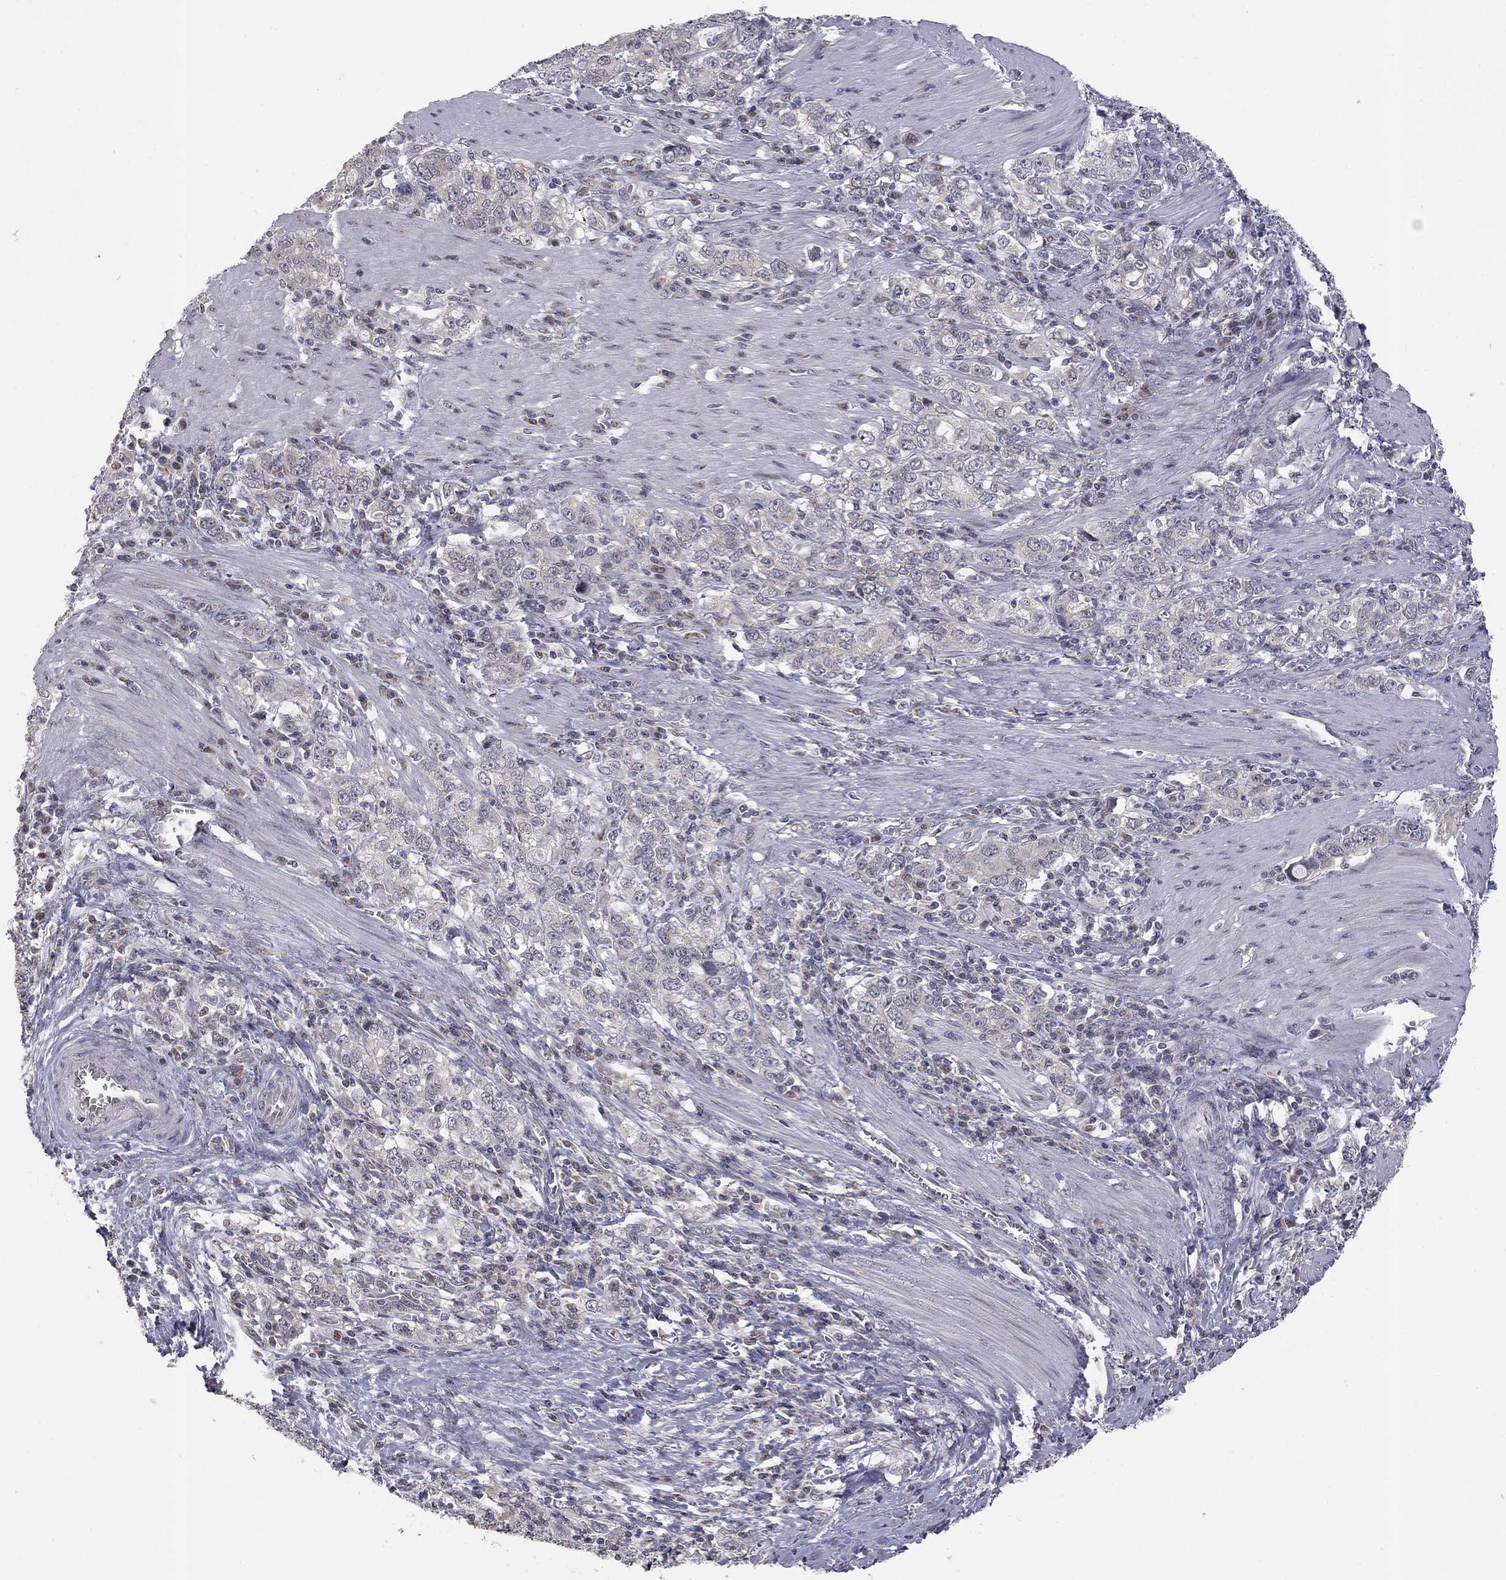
{"staining": {"intensity": "negative", "quantity": "none", "location": "none"}, "tissue": "stomach cancer", "cell_type": "Tumor cells", "image_type": "cancer", "snomed": [{"axis": "morphology", "description": "Adenocarcinoma, NOS"}, {"axis": "topography", "description": "Stomach, lower"}], "caption": "IHC micrograph of neoplastic tissue: human stomach cancer stained with DAB (3,3'-diaminobenzidine) displays no significant protein staining in tumor cells.", "gene": "MC3R", "patient": {"sex": "female", "age": 72}}